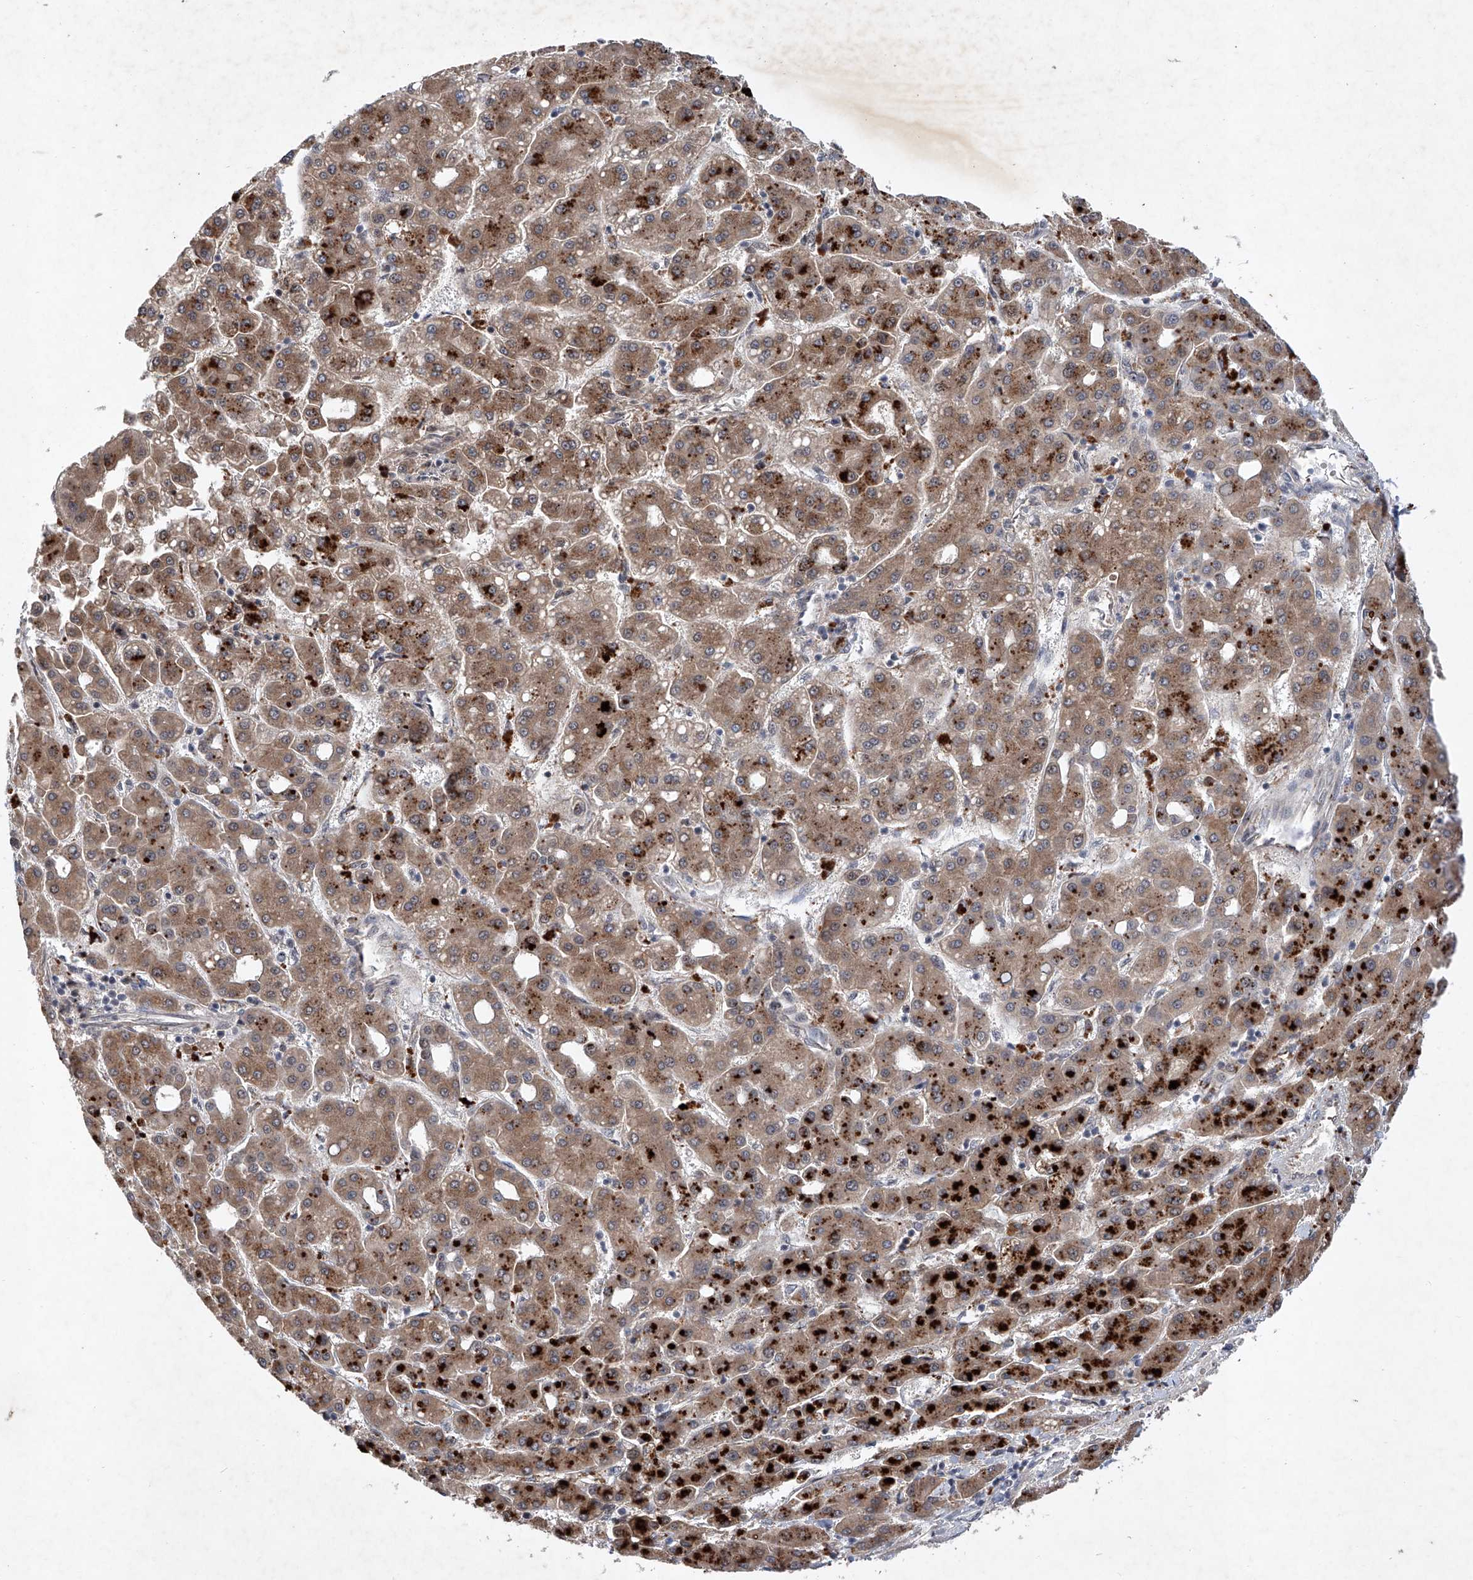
{"staining": {"intensity": "moderate", "quantity": ">75%", "location": "cytoplasmic/membranous"}, "tissue": "liver cancer", "cell_type": "Tumor cells", "image_type": "cancer", "snomed": [{"axis": "morphology", "description": "Carcinoma, Hepatocellular, NOS"}, {"axis": "topography", "description": "Liver"}], "caption": "Immunohistochemical staining of liver cancer shows moderate cytoplasmic/membranous protein positivity in about >75% of tumor cells. (DAB = brown stain, brightfield microscopy at high magnification).", "gene": "FAM135A", "patient": {"sex": "male", "age": 65}}